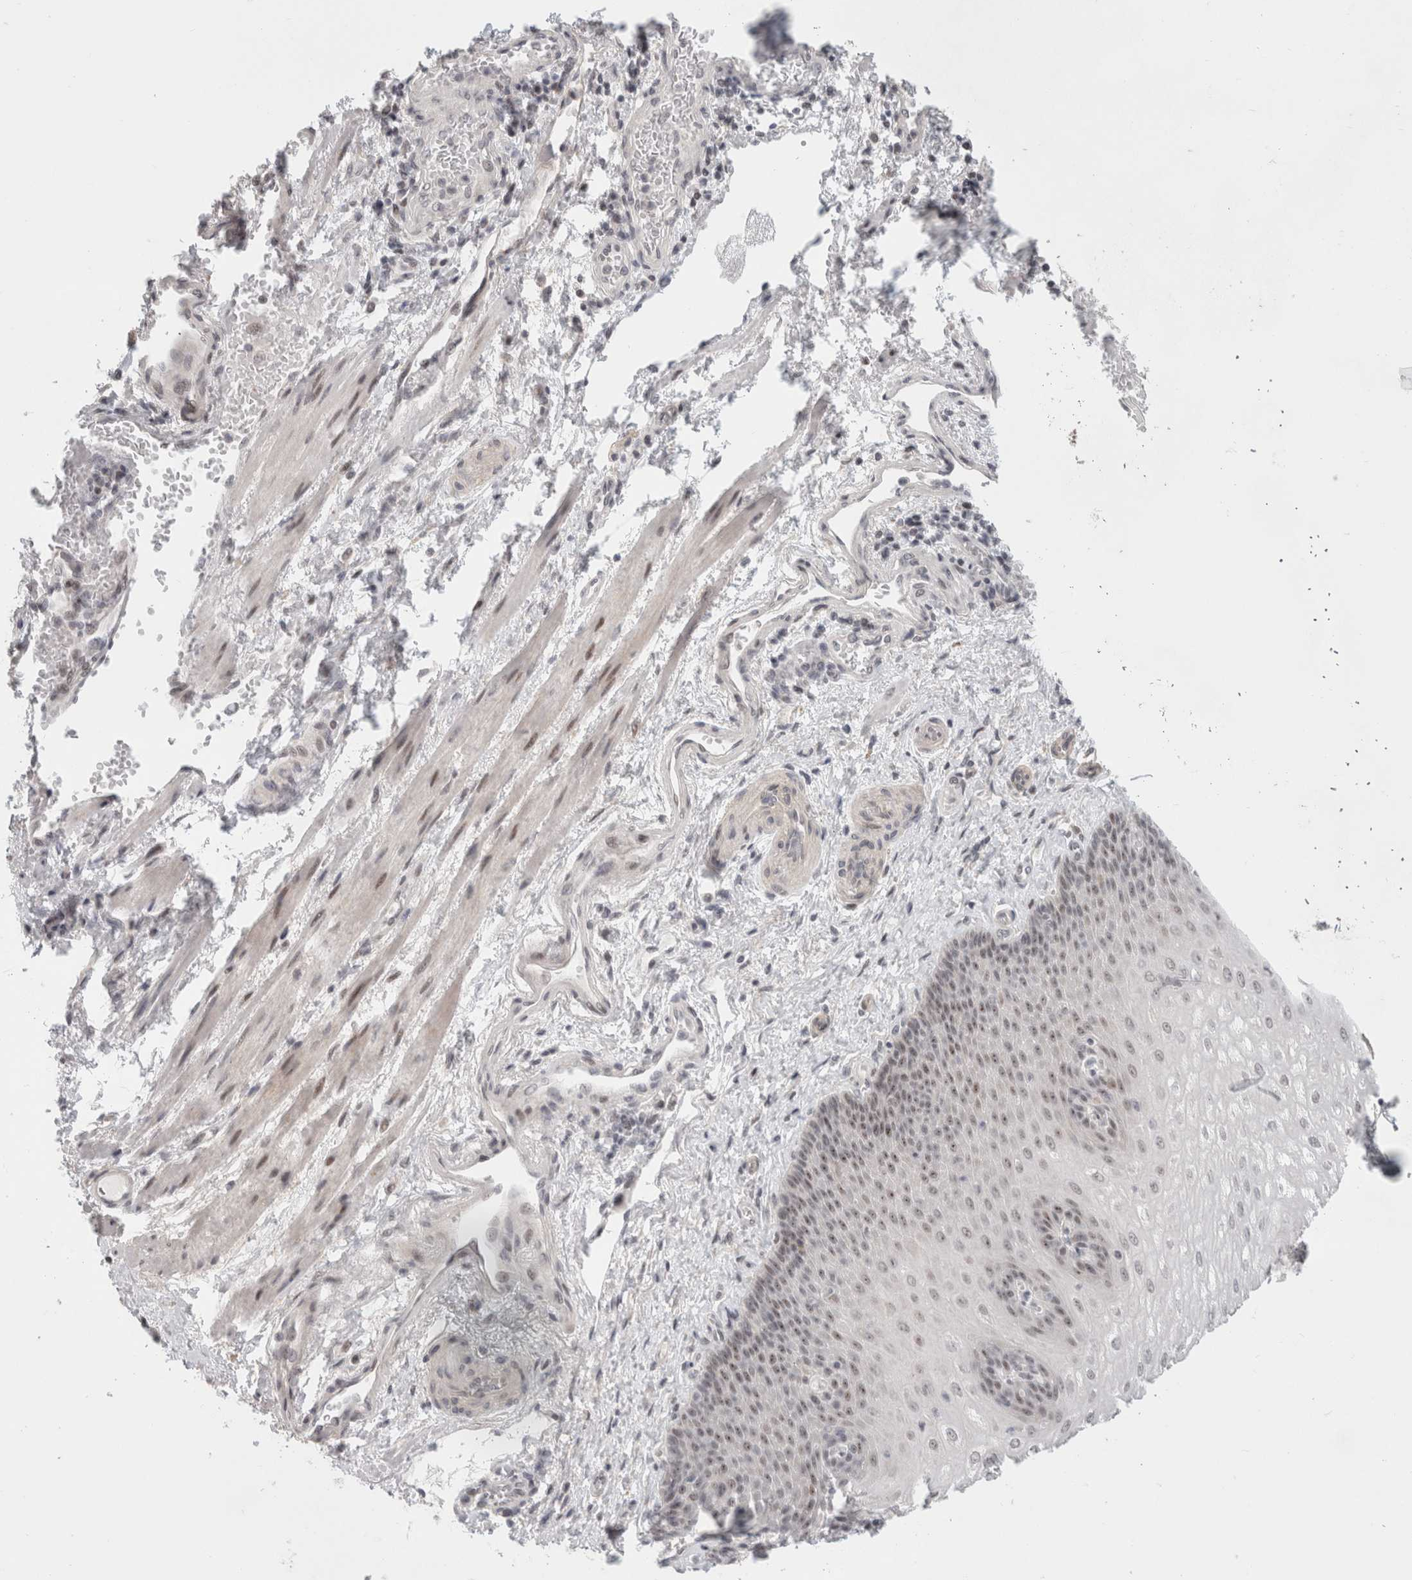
{"staining": {"intensity": "strong", "quantity": ">75%", "location": "nuclear"}, "tissue": "esophagus", "cell_type": "Squamous epithelial cells", "image_type": "normal", "snomed": [{"axis": "morphology", "description": "Normal tissue, NOS"}, {"axis": "topography", "description": "Esophagus"}], "caption": "The image reveals staining of unremarkable esophagus, revealing strong nuclear protein positivity (brown color) within squamous epithelial cells. The staining is performed using DAB (3,3'-diaminobenzidine) brown chromogen to label protein expression. The nuclei are counter-stained blue using hematoxylin.", "gene": "SENP6", "patient": {"sex": "male", "age": 54}}